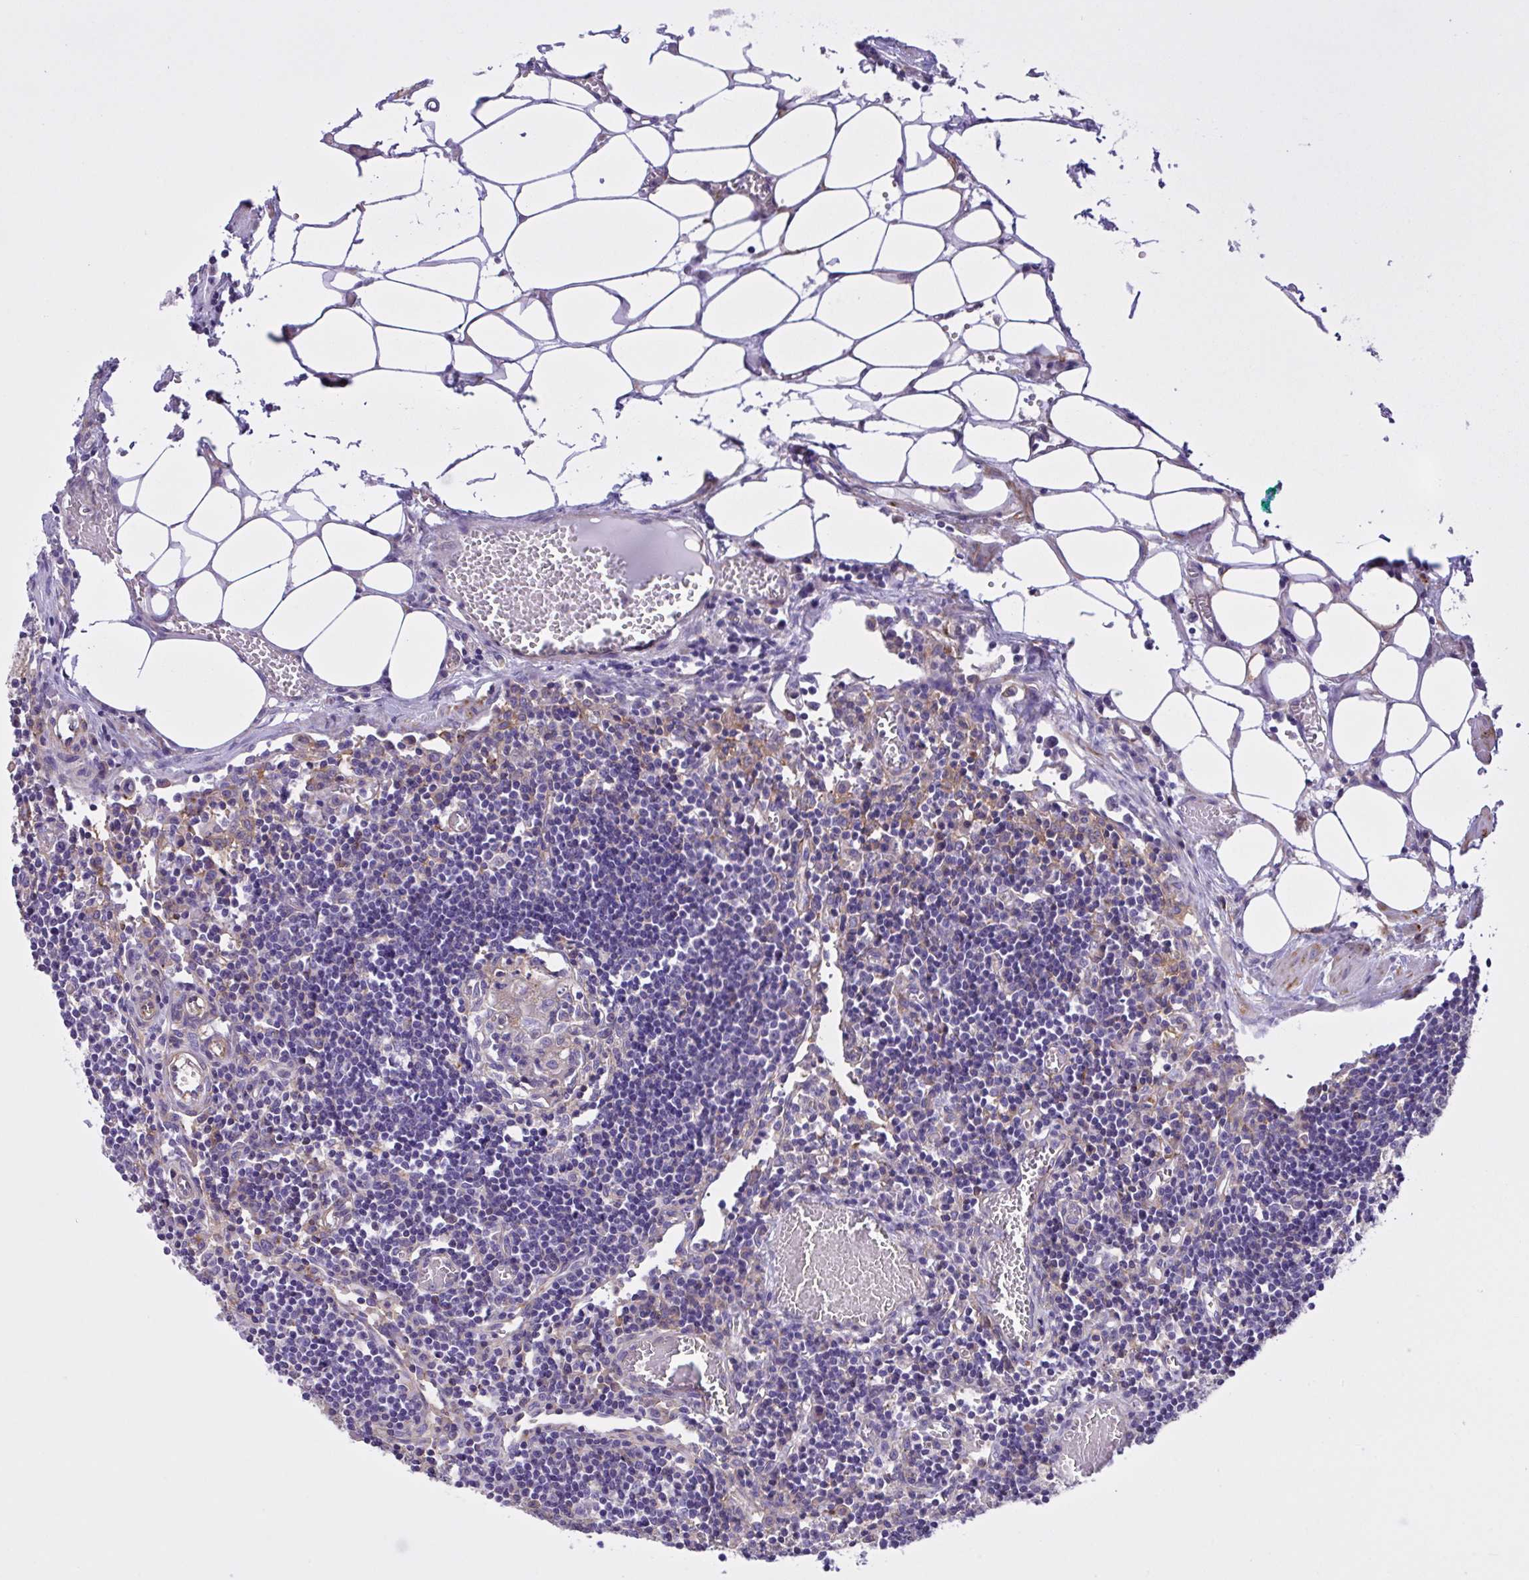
{"staining": {"intensity": "moderate", "quantity": "<25%", "location": "cytoplasmic/membranous"}, "tissue": "lymph node", "cell_type": "Germinal center cells", "image_type": "normal", "snomed": [{"axis": "morphology", "description": "Normal tissue, NOS"}, {"axis": "topography", "description": "Lymph node"}], "caption": "Immunohistochemical staining of benign human lymph node shows <25% levels of moderate cytoplasmic/membranous protein expression in about <25% of germinal center cells.", "gene": "OR51M1", "patient": {"sex": "male", "age": 66}}